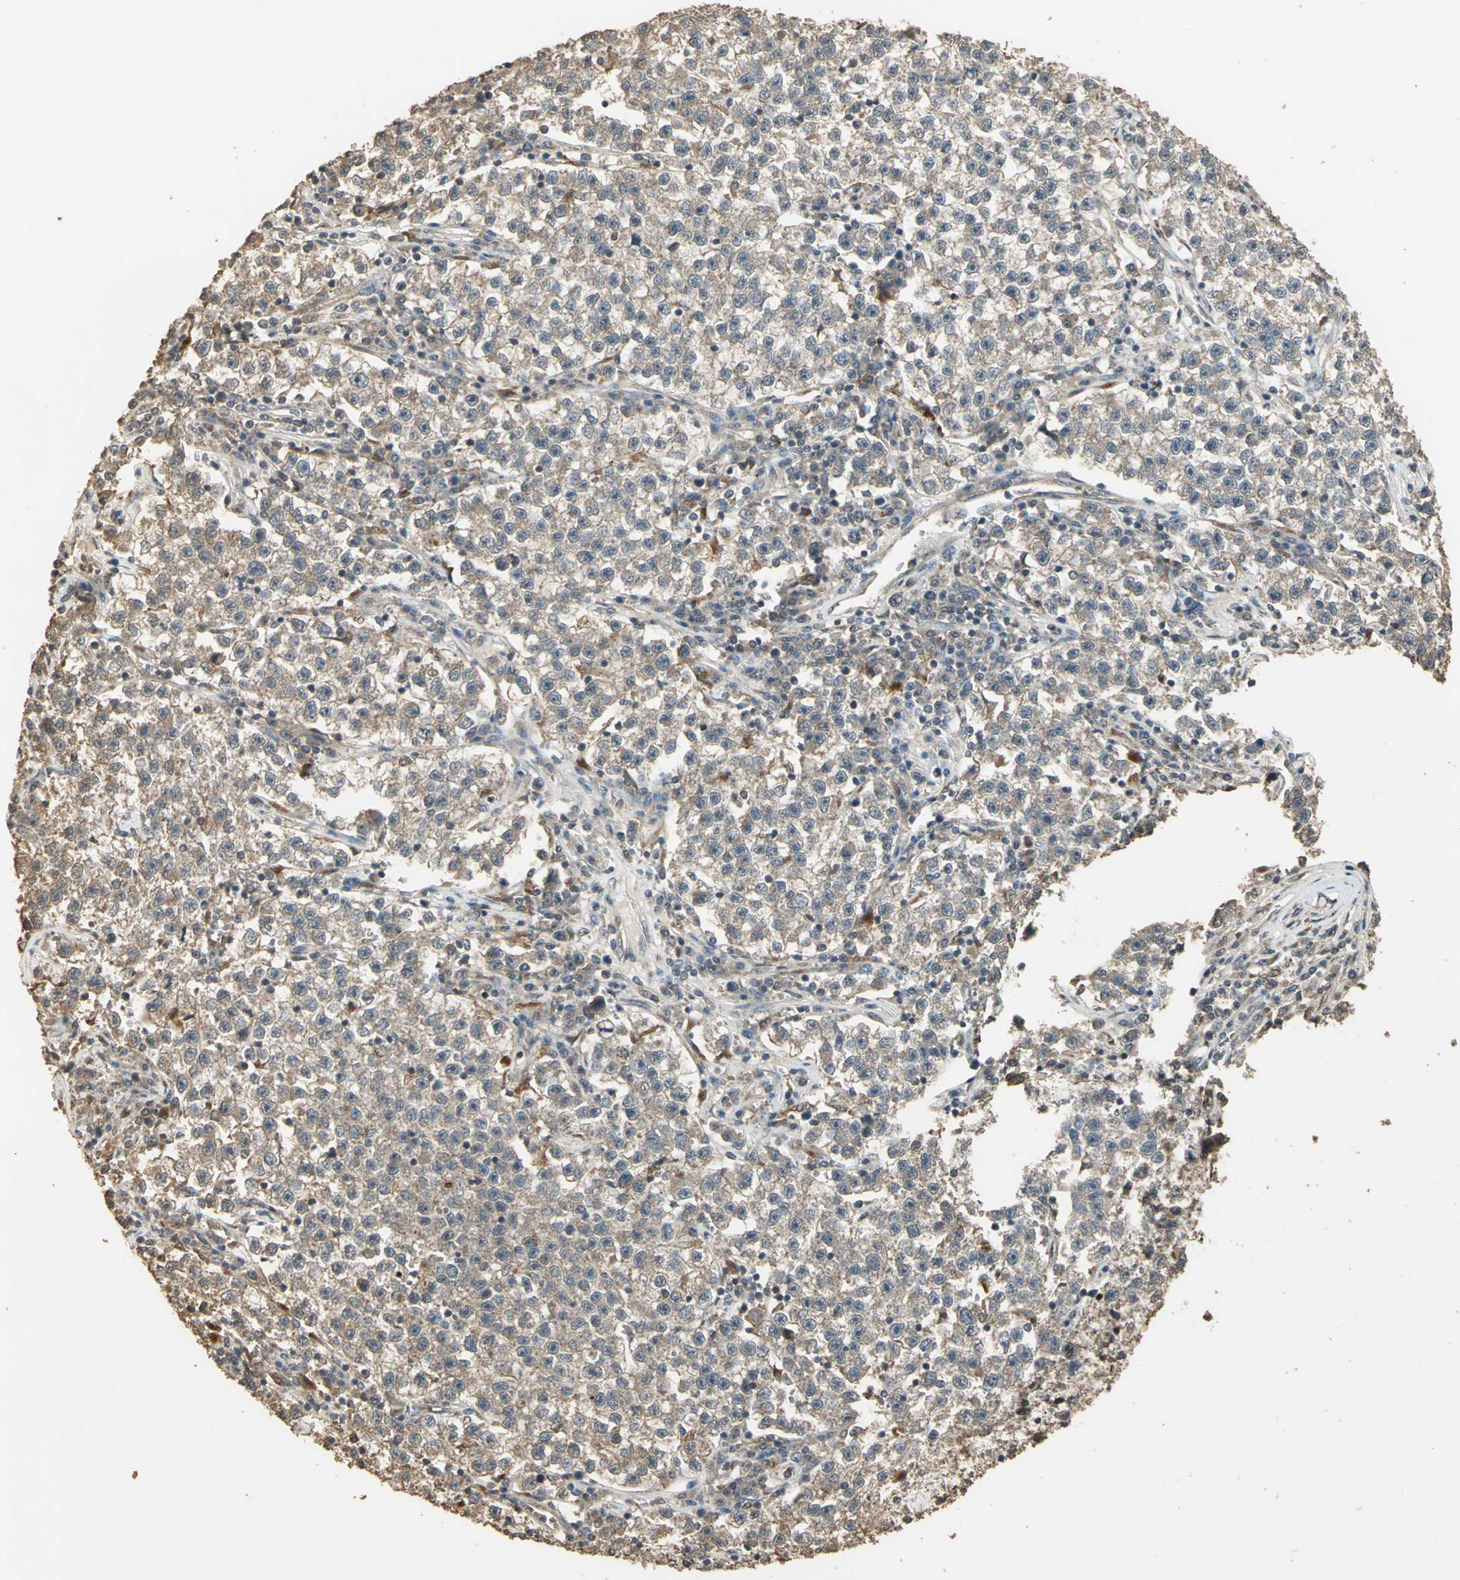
{"staining": {"intensity": "weak", "quantity": "25%-75%", "location": "cytoplasmic/membranous"}, "tissue": "testis cancer", "cell_type": "Tumor cells", "image_type": "cancer", "snomed": [{"axis": "morphology", "description": "Seminoma, NOS"}, {"axis": "topography", "description": "Testis"}], "caption": "Tumor cells display low levels of weak cytoplasmic/membranous positivity in about 25%-75% of cells in testis cancer.", "gene": "UCHL5", "patient": {"sex": "male", "age": 22}}